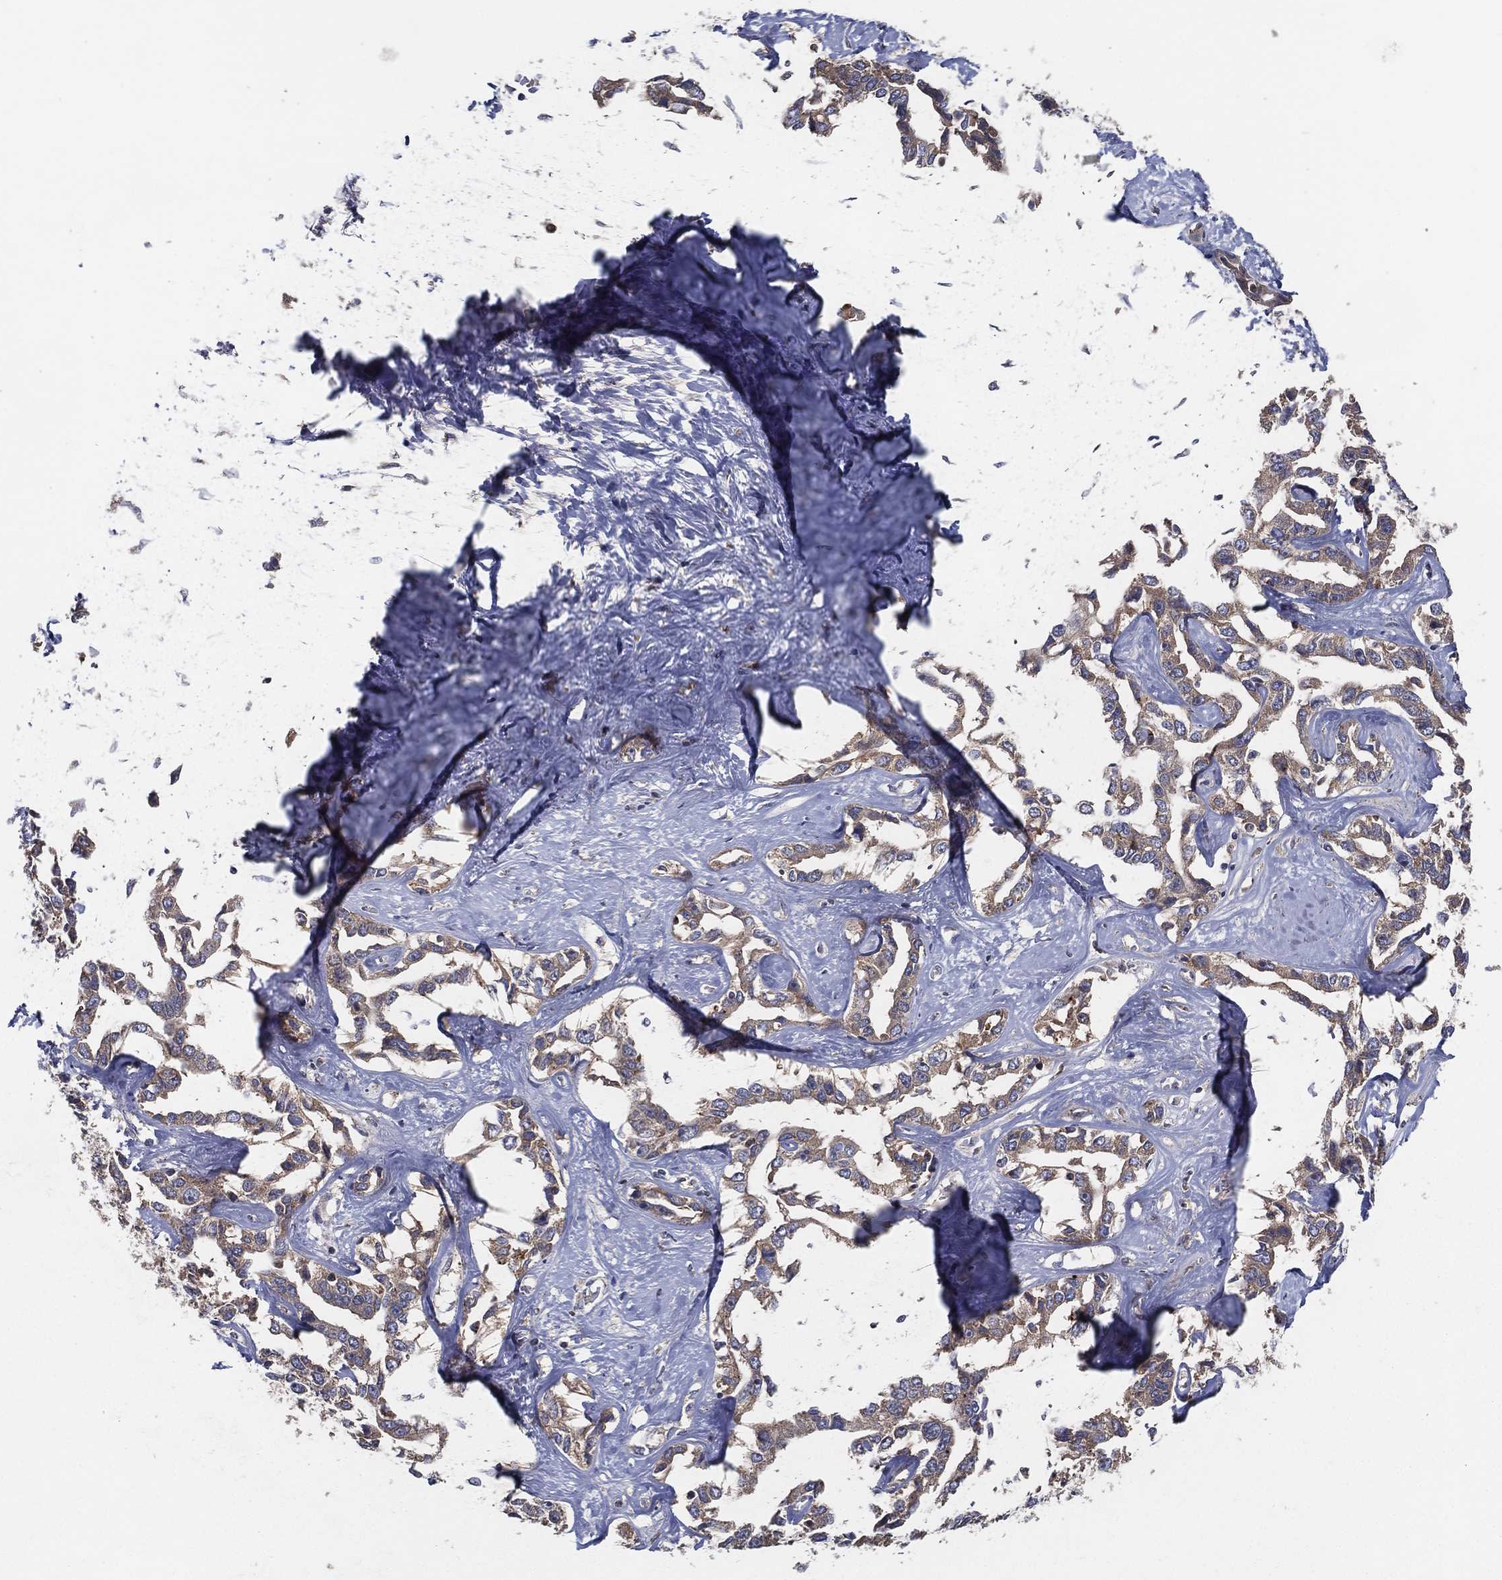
{"staining": {"intensity": "weak", "quantity": ">75%", "location": "cytoplasmic/membranous"}, "tissue": "liver cancer", "cell_type": "Tumor cells", "image_type": "cancer", "snomed": [{"axis": "morphology", "description": "Cholangiocarcinoma"}, {"axis": "topography", "description": "Liver"}], "caption": "DAB (3,3'-diaminobenzidine) immunohistochemical staining of human liver cancer demonstrates weak cytoplasmic/membranous protein expression in about >75% of tumor cells.", "gene": "MT-ND1", "patient": {"sex": "male", "age": 59}}